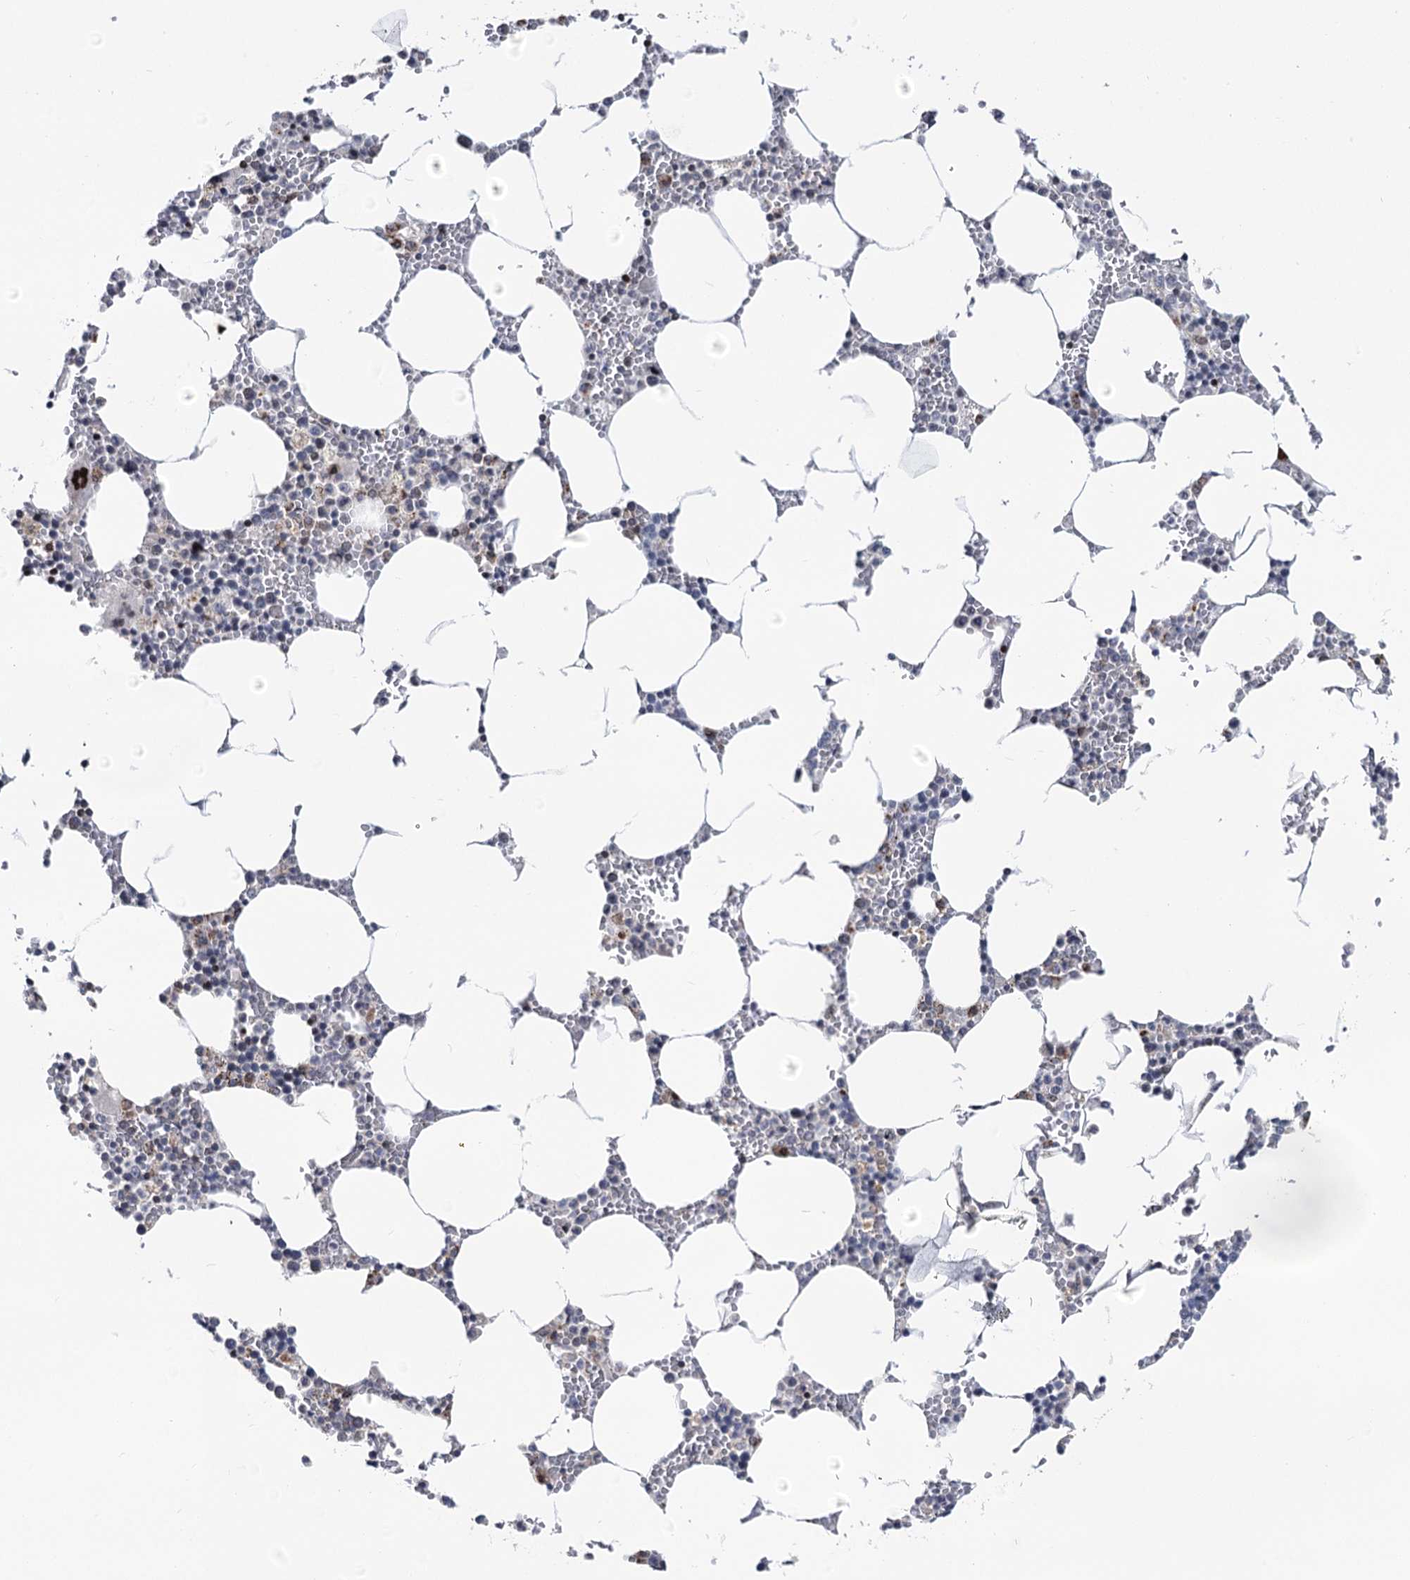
{"staining": {"intensity": "negative", "quantity": "none", "location": "none"}, "tissue": "bone marrow", "cell_type": "Hematopoietic cells", "image_type": "normal", "snomed": [{"axis": "morphology", "description": "Normal tissue, NOS"}, {"axis": "topography", "description": "Bone marrow"}], "caption": "Immunohistochemistry image of unremarkable bone marrow: bone marrow stained with DAB demonstrates no significant protein expression in hematopoietic cells.", "gene": "PTGR1", "patient": {"sex": "male", "age": 70}}